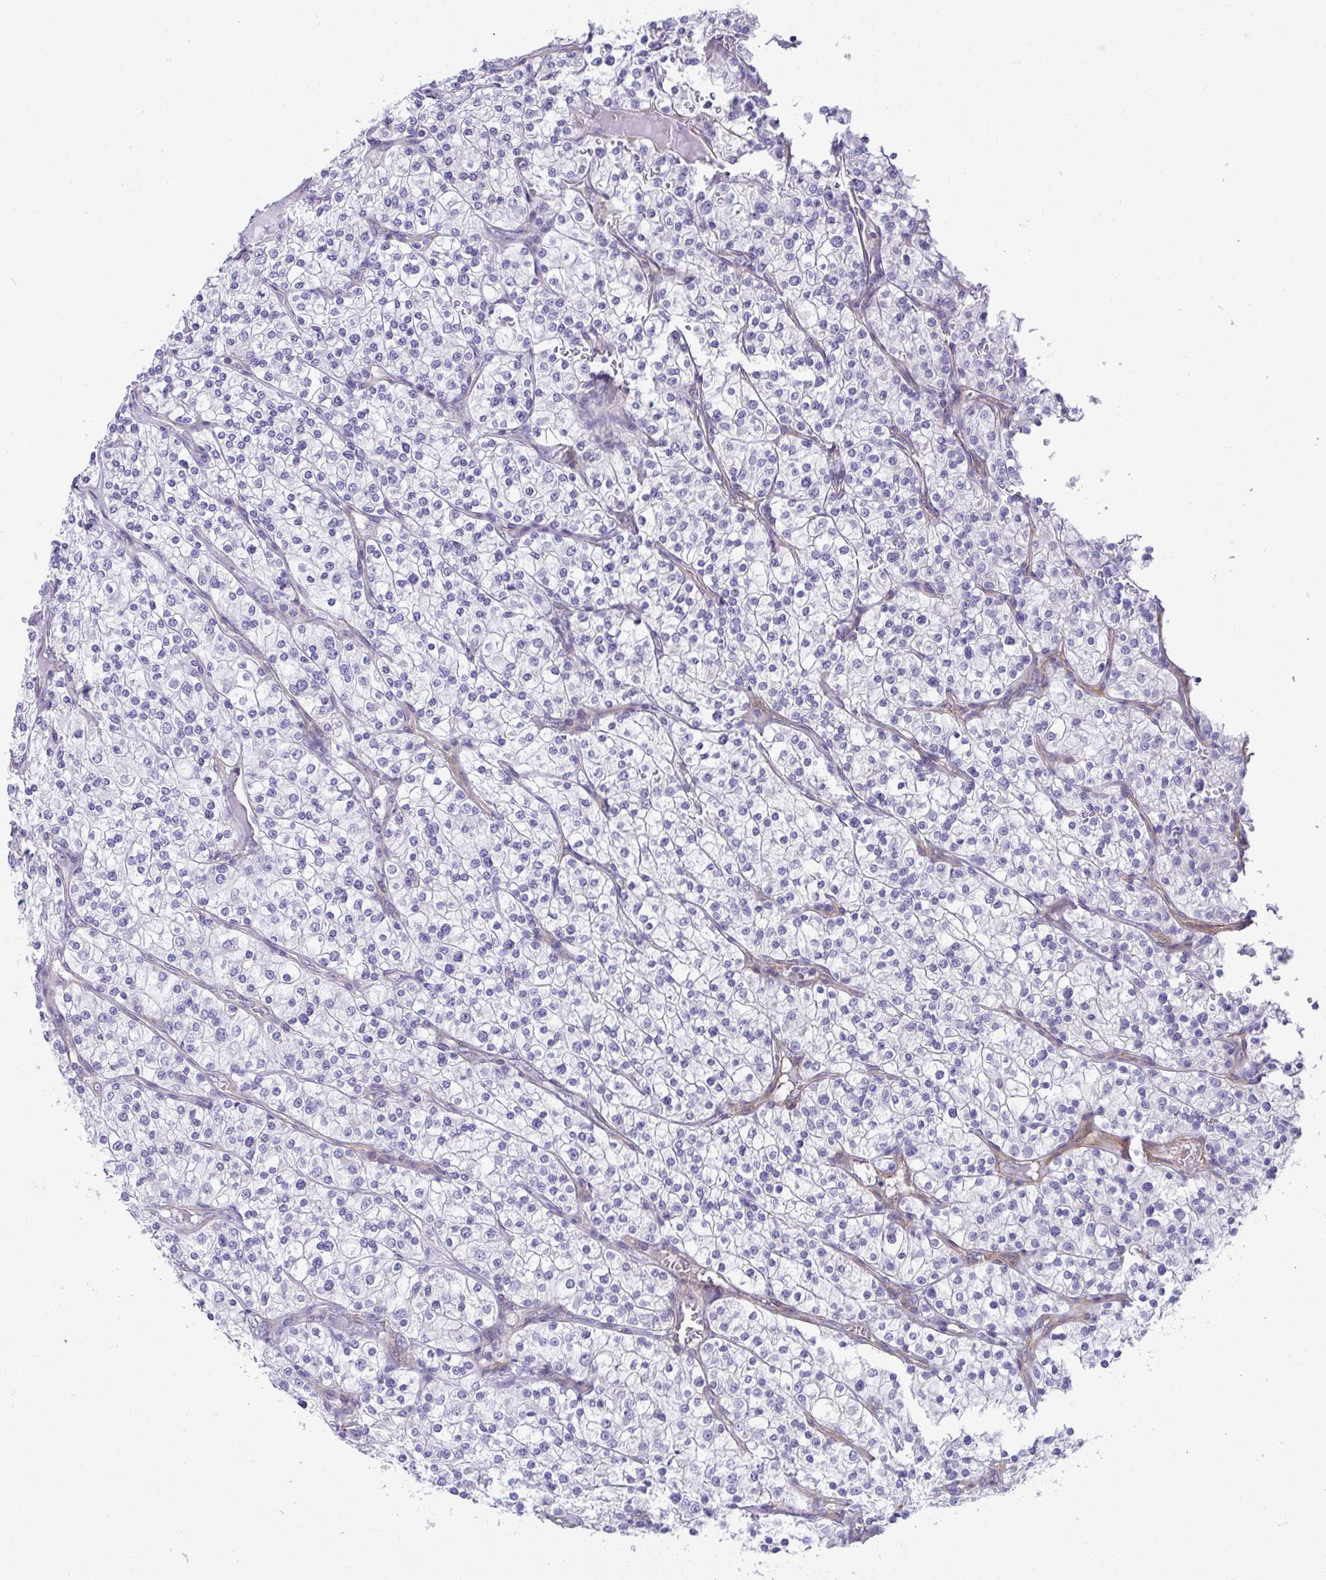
{"staining": {"intensity": "negative", "quantity": "none", "location": "none"}, "tissue": "renal cancer", "cell_type": "Tumor cells", "image_type": "cancer", "snomed": [{"axis": "morphology", "description": "Adenocarcinoma, NOS"}, {"axis": "topography", "description": "Kidney"}], "caption": "There is no significant positivity in tumor cells of renal cancer.", "gene": "MYL12A", "patient": {"sex": "male", "age": 80}}